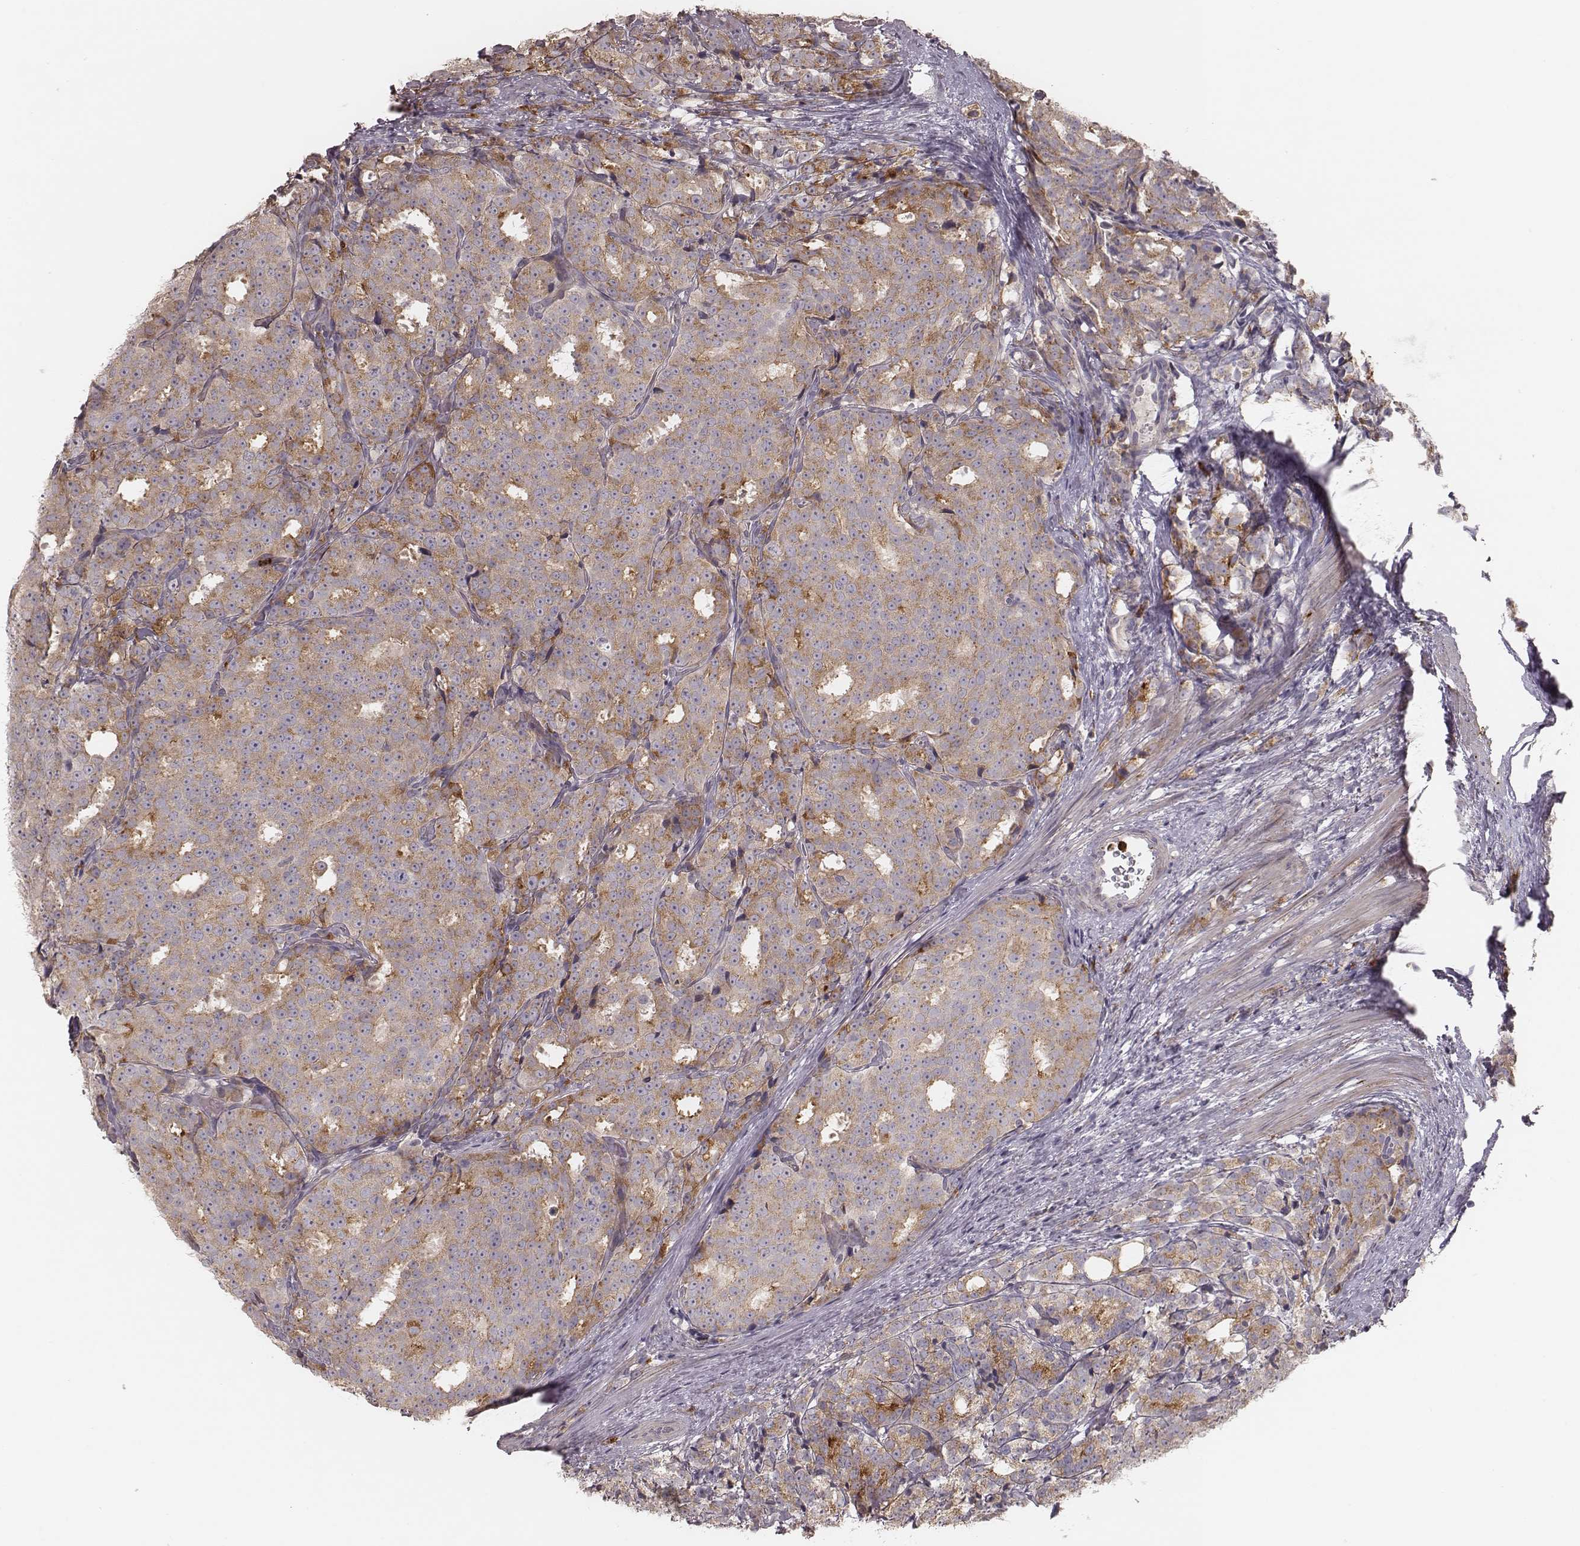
{"staining": {"intensity": "moderate", "quantity": ">75%", "location": "cytoplasmic/membranous"}, "tissue": "prostate cancer", "cell_type": "Tumor cells", "image_type": "cancer", "snomed": [{"axis": "morphology", "description": "Adenocarcinoma, High grade"}, {"axis": "topography", "description": "Prostate"}], "caption": "Protein staining of prostate high-grade adenocarcinoma tissue reveals moderate cytoplasmic/membranous positivity in approximately >75% of tumor cells.", "gene": "ABCA7", "patient": {"sex": "male", "age": 53}}